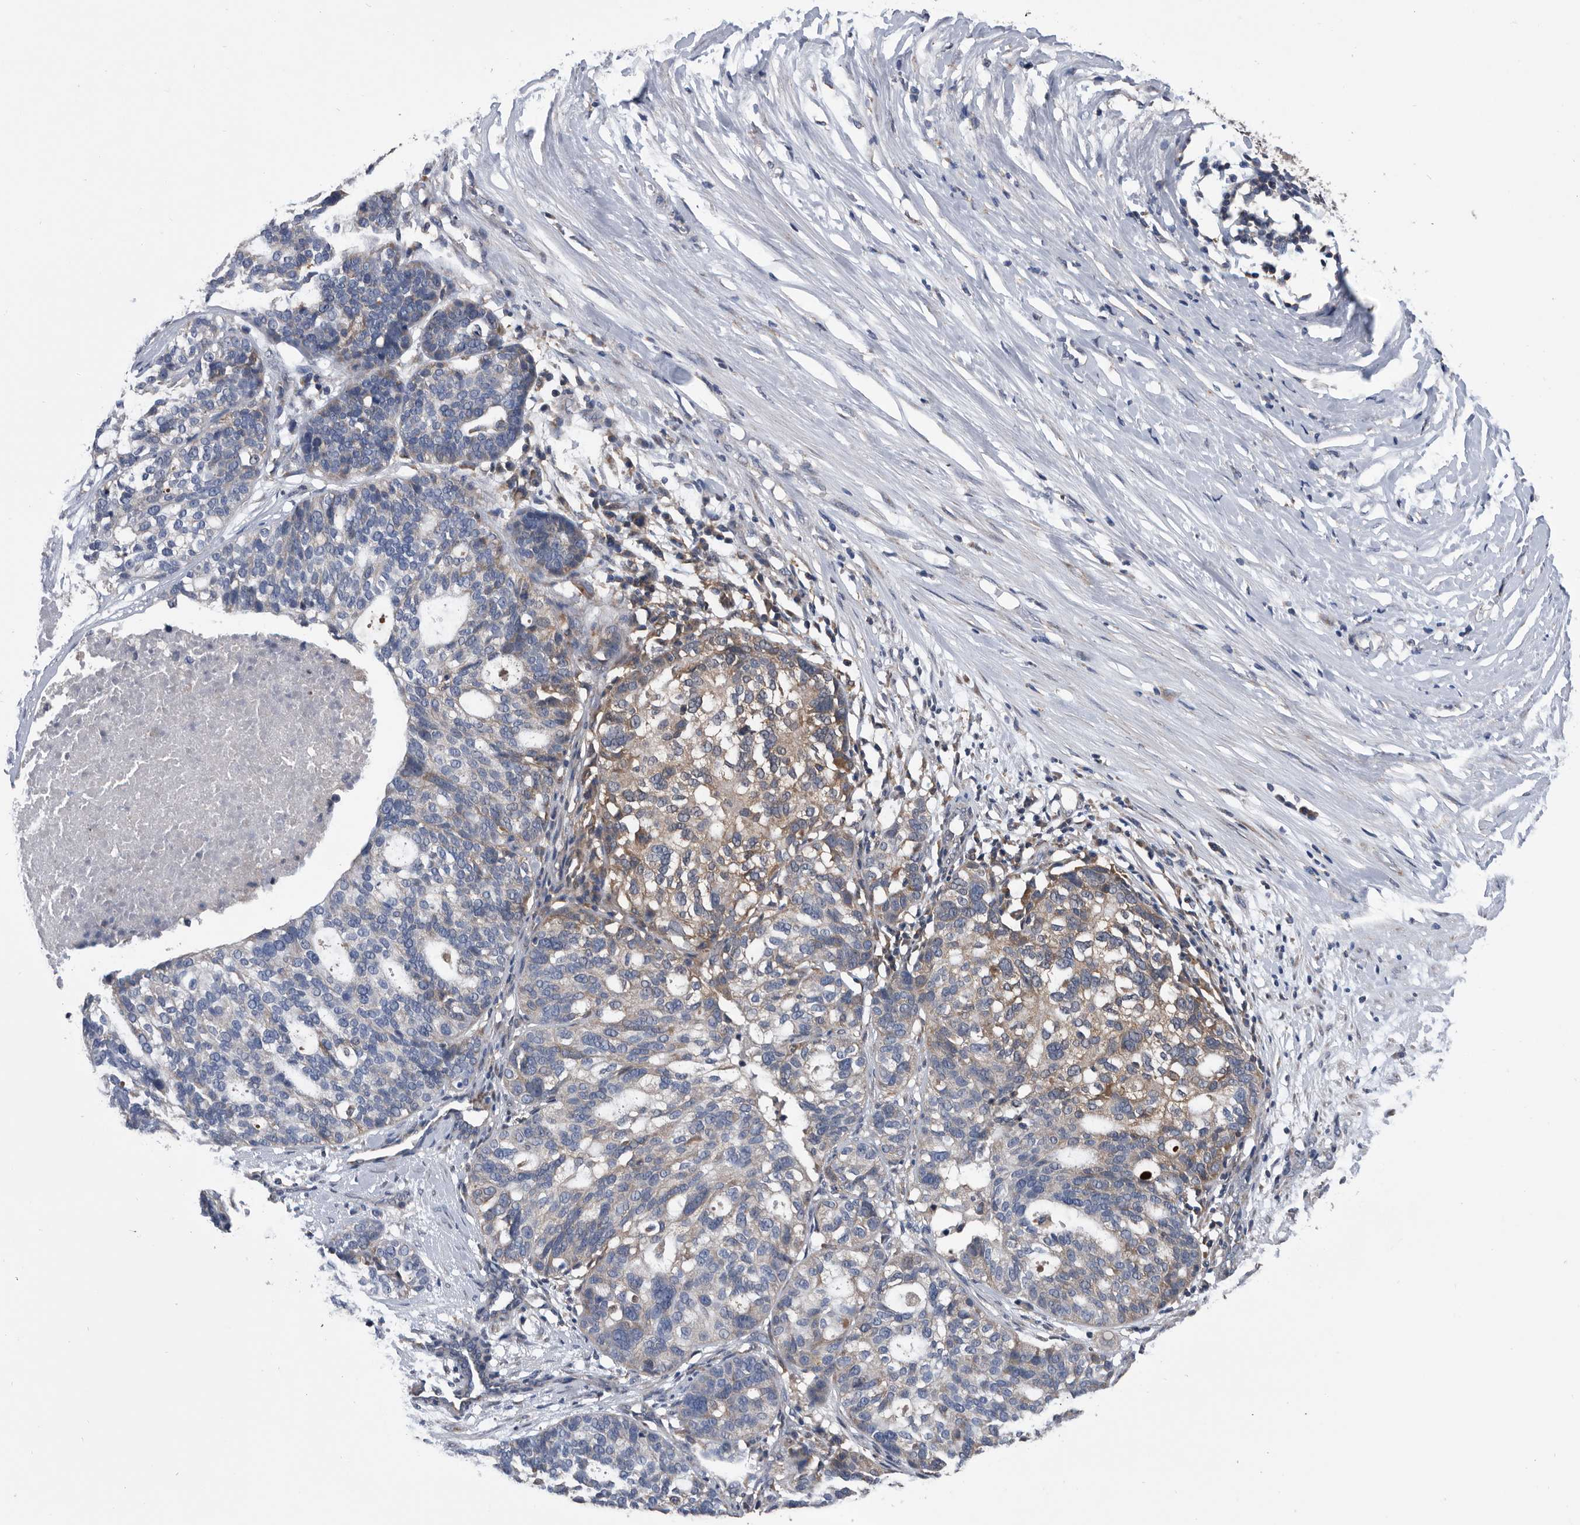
{"staining": {"intensity": "weak", "quantity": "25%-75%", "location": "cytoplasmic/membranous"}, "tissue": "ovarian cancer", "cell_type": "Tumor cells", "image_type": "cancer", "snomed": [{"axis": "morphology", "description": "Cystadenocarcinoma, serous, NOS"}, {"axis": "topography", "description": "Ovary"}], "caption": "This is a micrograph of immunohistochemistry staining of ovarian cancer, which shows weak expression in the cytoplasmic/membranous of tumor cells.", "gene": "NRBP1", "patient": {"sex": "female", "age": 59}}